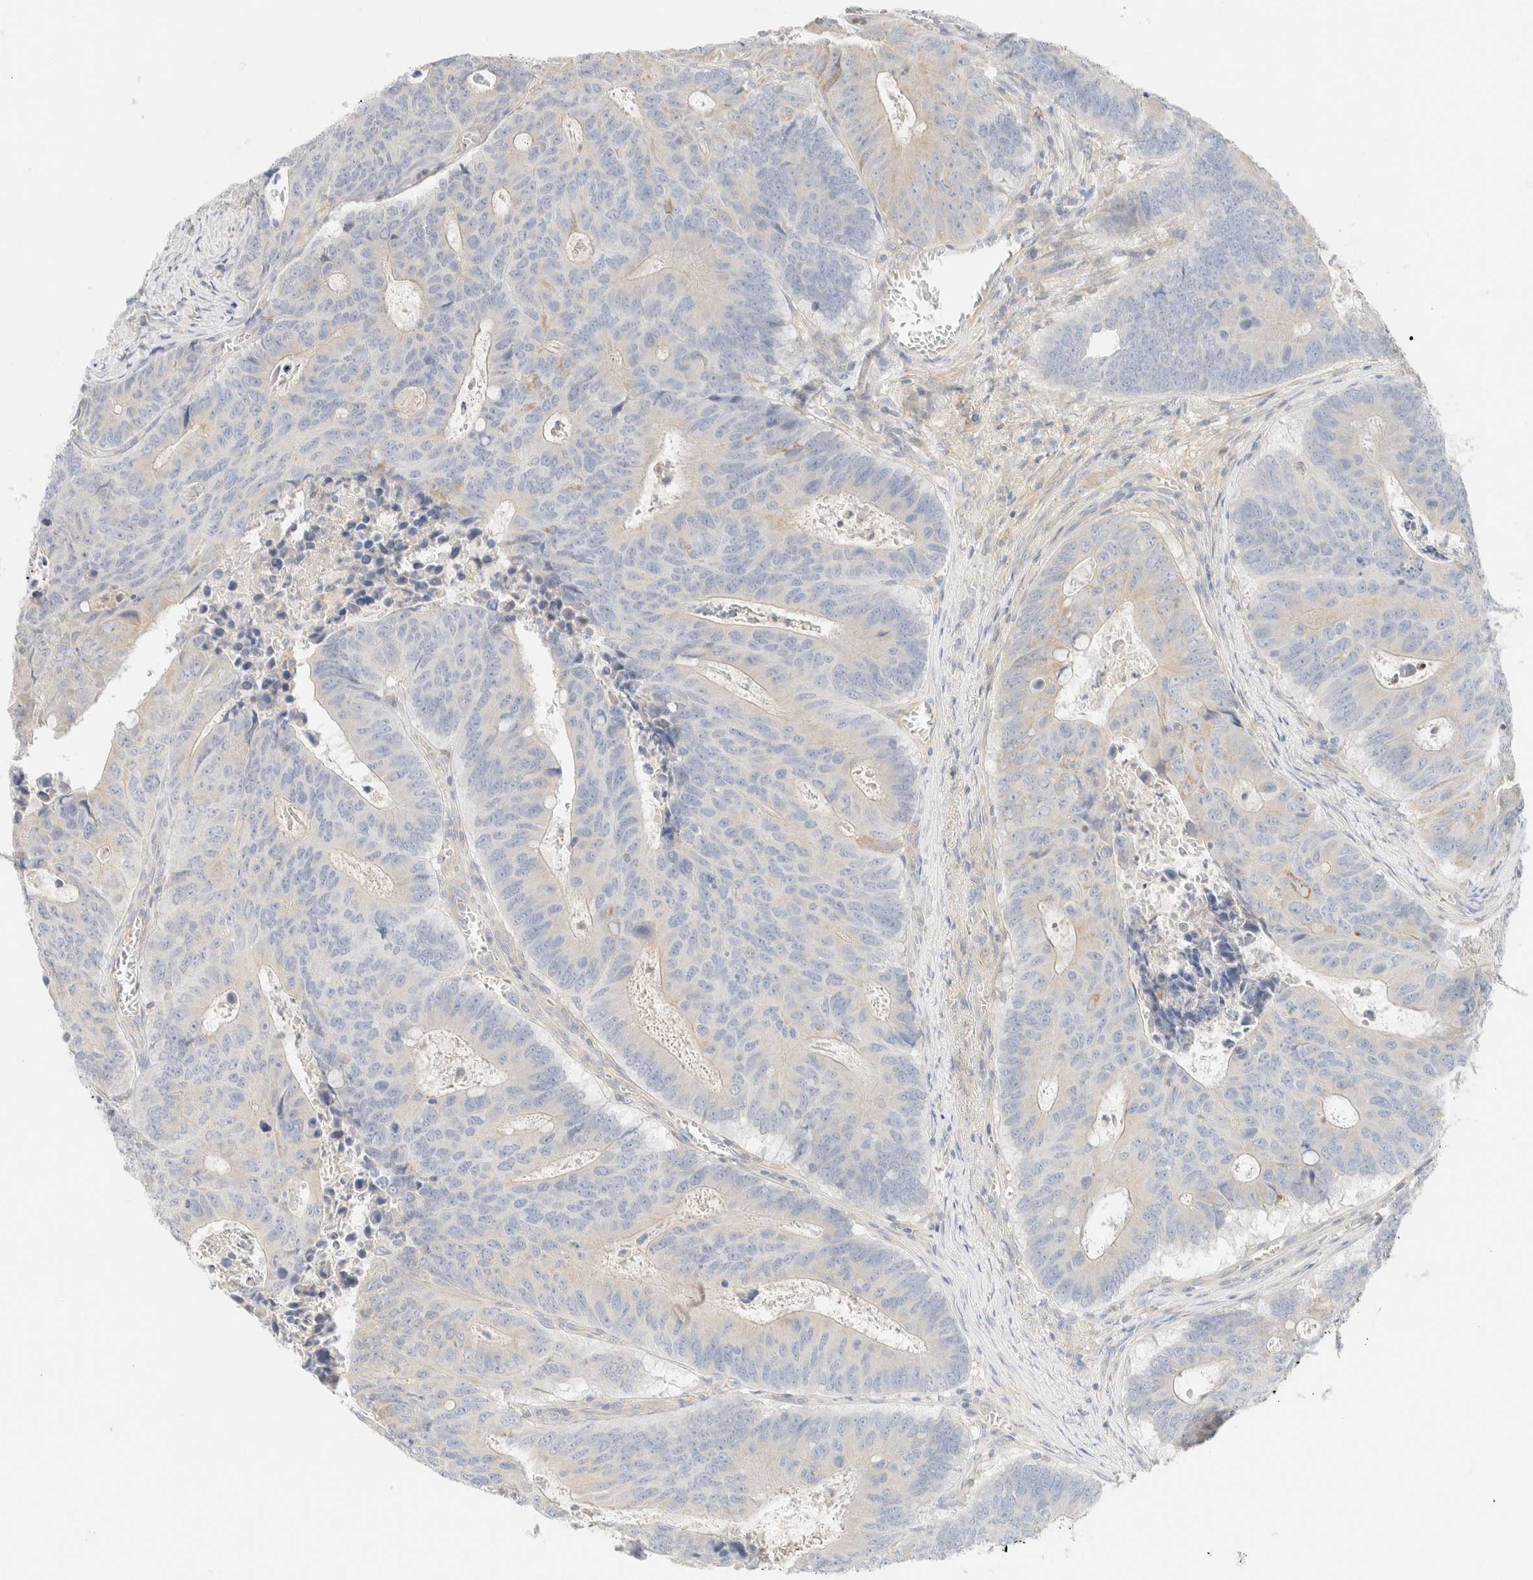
{"staining": {"intensity": "weak", "quantity": "<25%", "location": "cytoplasmic/membranous"}, "tissue": "colorectal cancer", "cell_type": "Tumor cells", "image_type": "cancer", "snomed": [{"axis": "morphology", "description": "Adenocarcinoma, NOS"}, {"axis": "topography", "description": "Colon"}], "caption": "Immunohistochemical staining of human adenocarcinoma (colorectal) shows no significant staining in tumor cells. (DAB immunohistochemistry with hematoxylin counter stain).", "gene": "SARM1", "patient": {"sex": "male", "age": 87}}